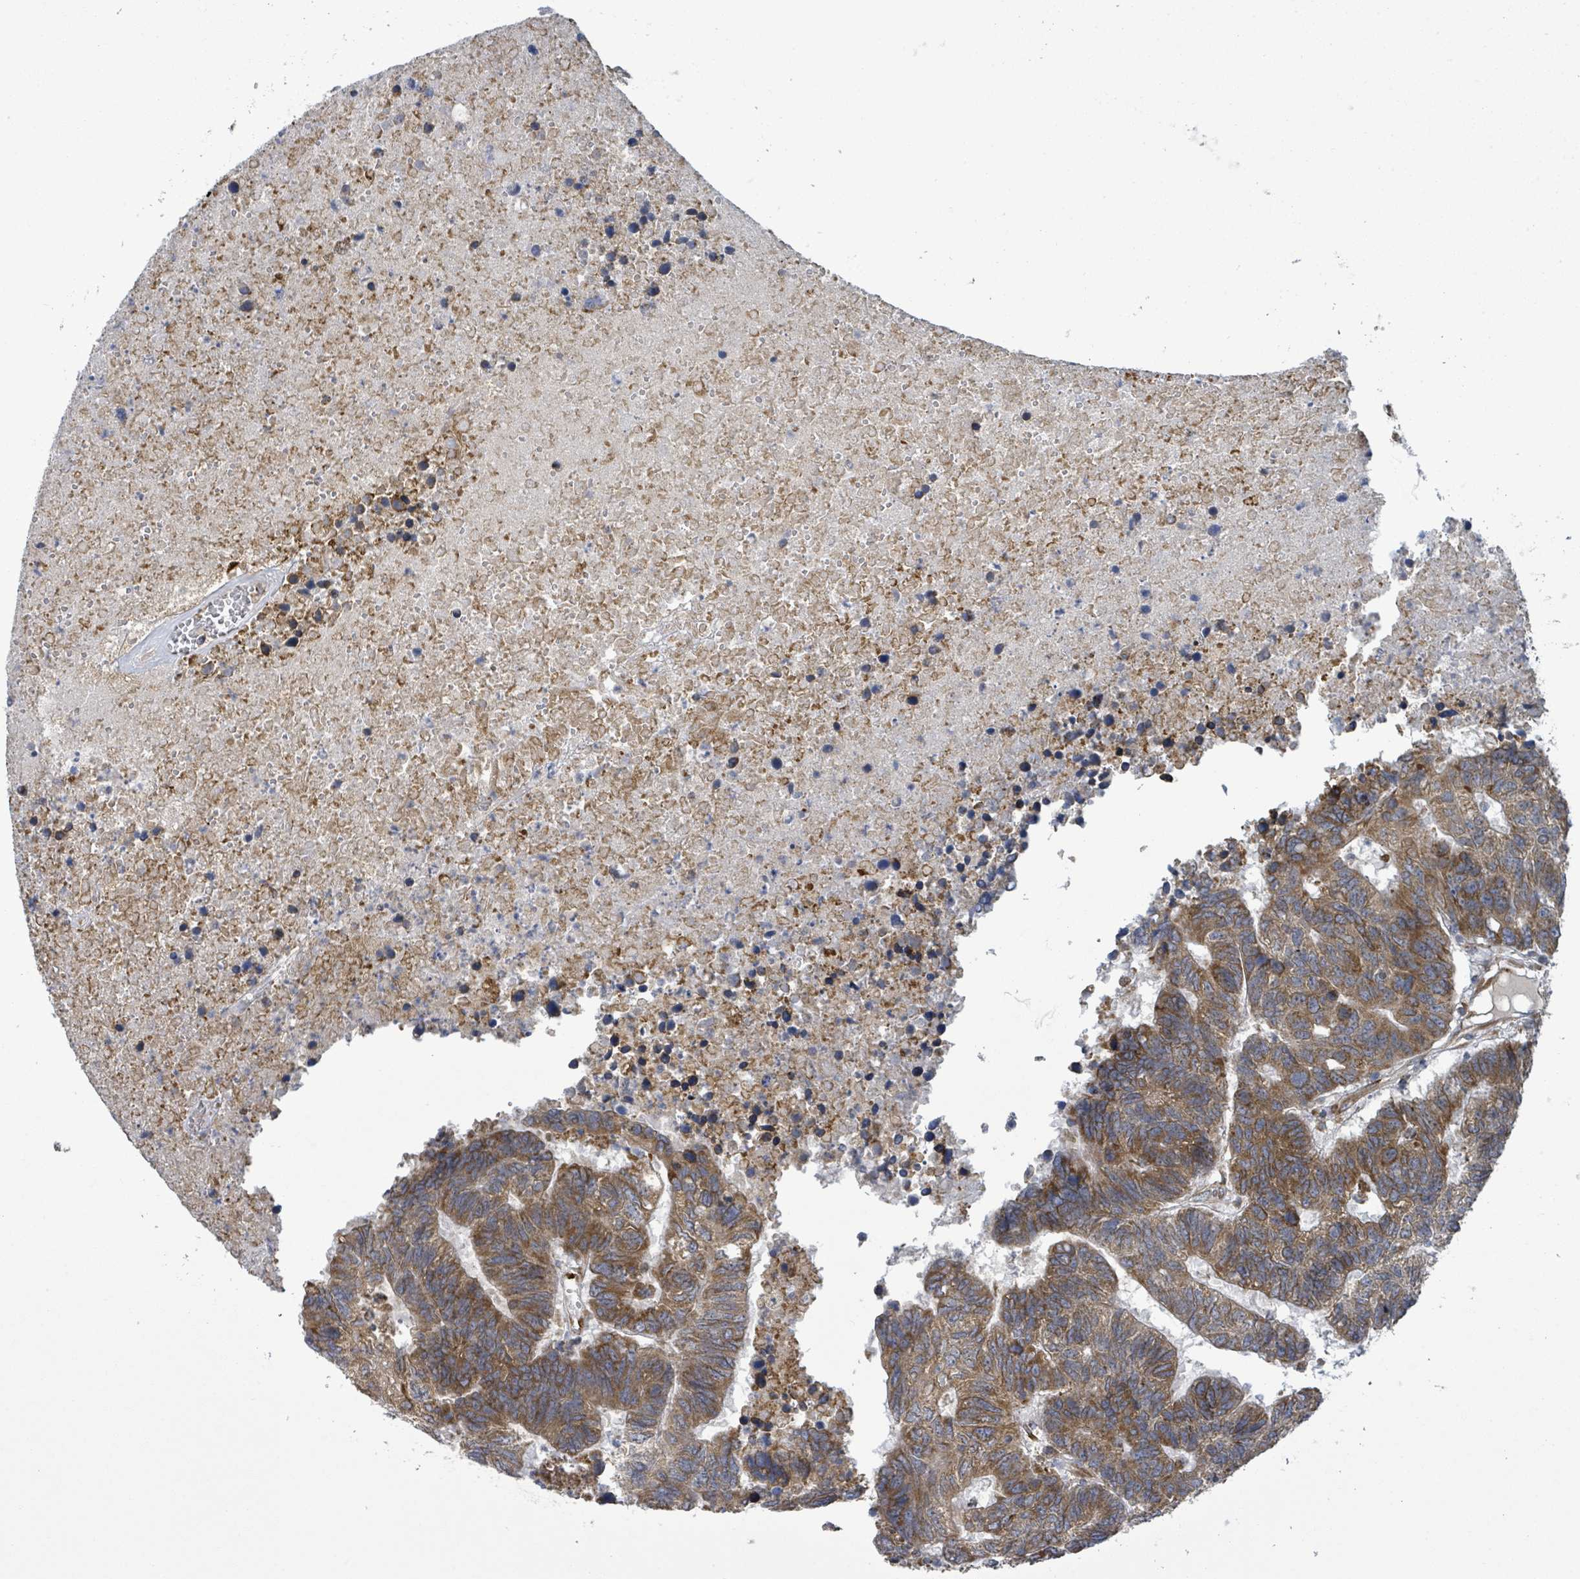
{"staining": {"intensity": "moderate", "quantity": ">75%", "location": "cytoplasmic/membranous"}, "tissue": "colorectal cancer", "cell_type": "Tumor cells", "image_type": "cancer", "snomed": [{"axis": "morphology", "description": "Adenocarcinoma, NOS"}, {"axis": "topography", "description": "Colon"}], "caption": "Protein staining displays moderate cytoplasmic/membranous positivity in about >75% of tumor cells in colorectal cancer (adenocarcinoma). (DAB (3,3'-diaminobenzidine) IHC, brown staining for protein, blue staining for nuclei).", "gene": "NOMO1", "patient": {"sex": "female", "age": 48}}